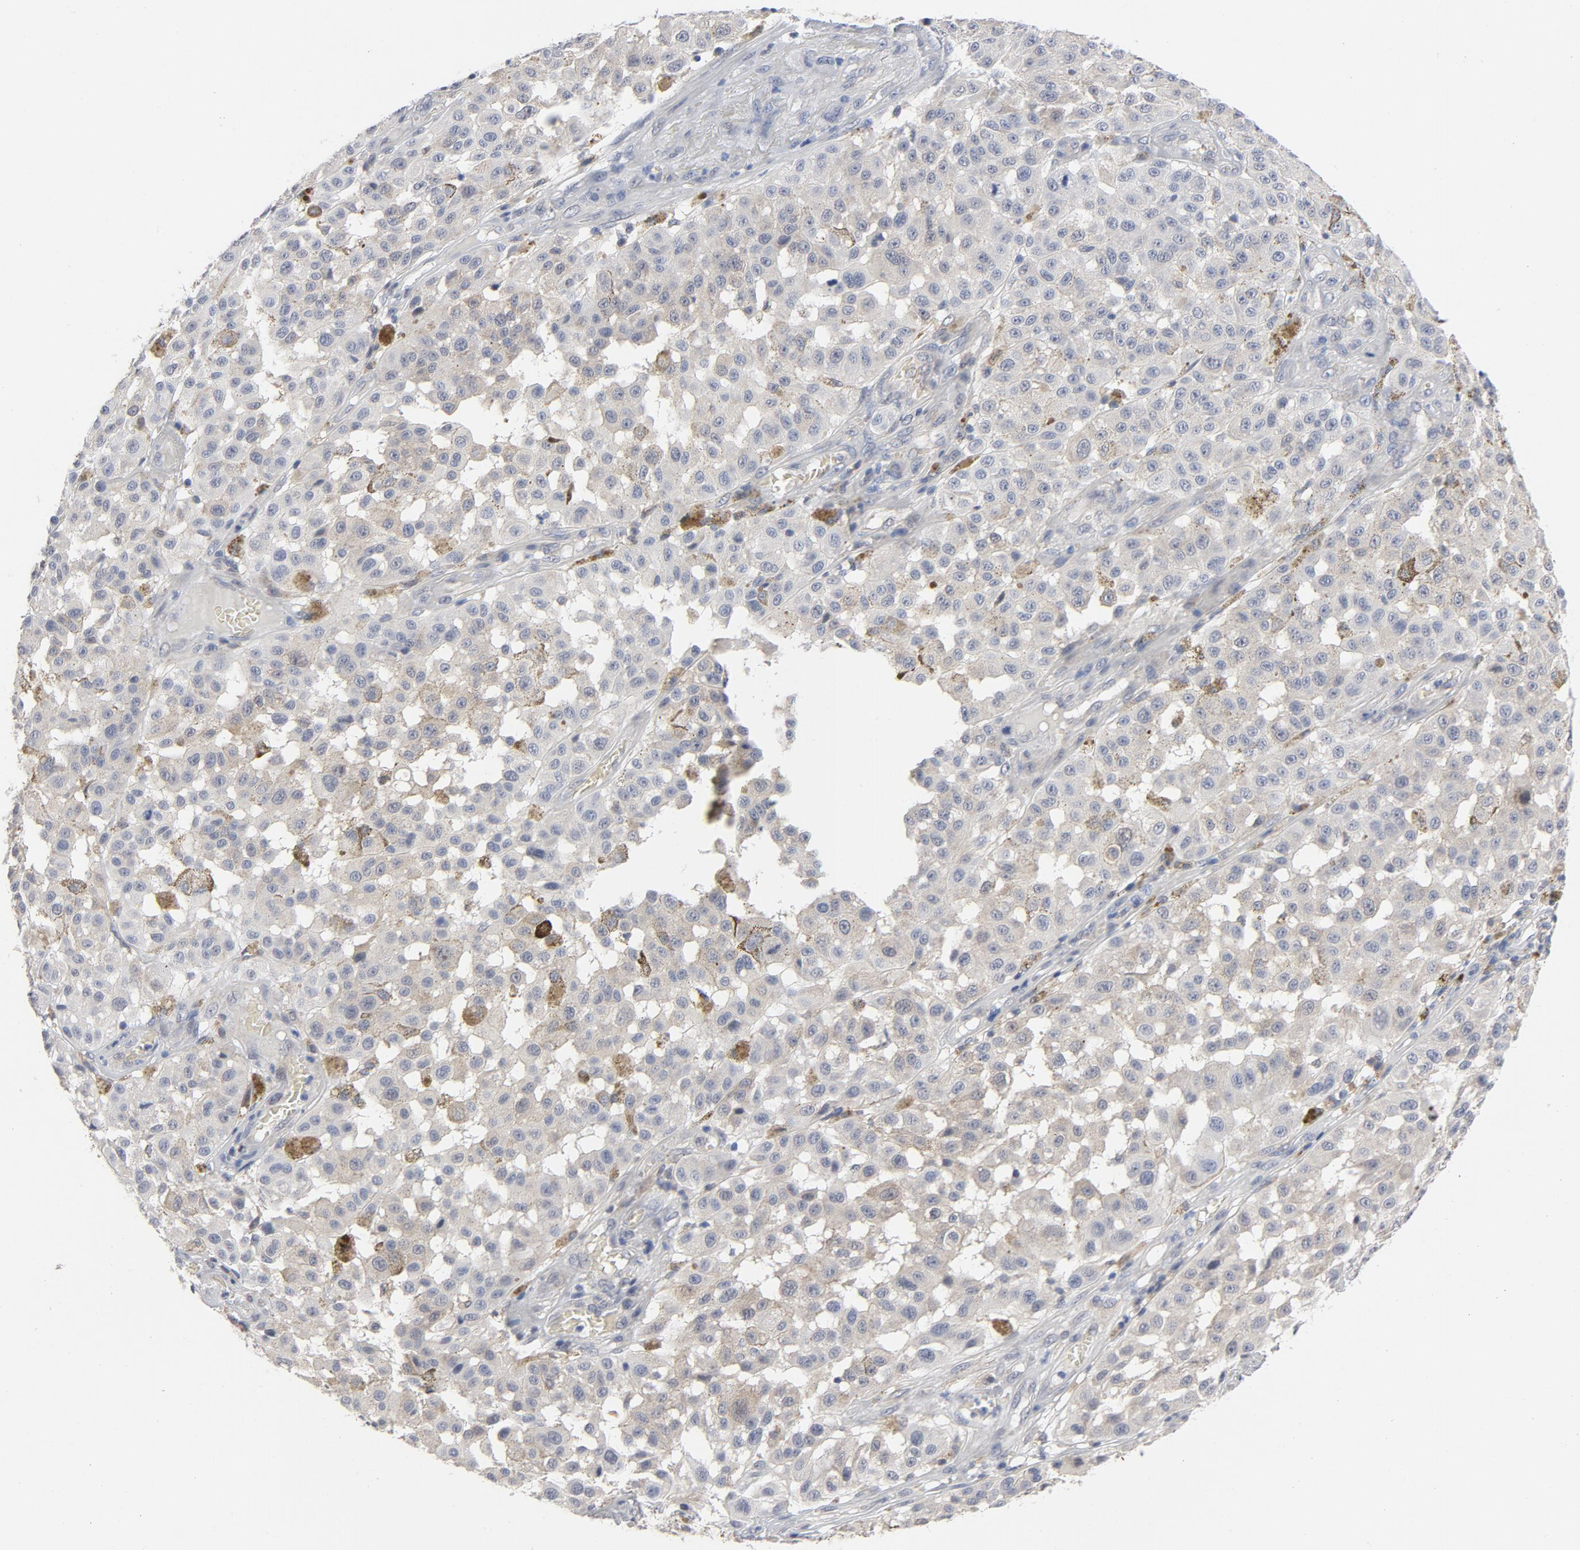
{"staining": {"intensity": "weak", "quantity": ">75%", "location": "cytoplasmic/membranous"}, "tissue": "melanoma", "cell_type": "Tumor cells", "image_type": "cancer", "snomed": [{"axis": "morphology", "description": "Malignant melanoma, NOS"}, {"axis": "topography", "description": "Skin"}], "caption": "Malignant melanoma stained for a protein shows weak cytoplasmic/membranous positivity in tumor cells.", "gene": "PRDX1", "patient": {"sex": "female", "age": 64}}